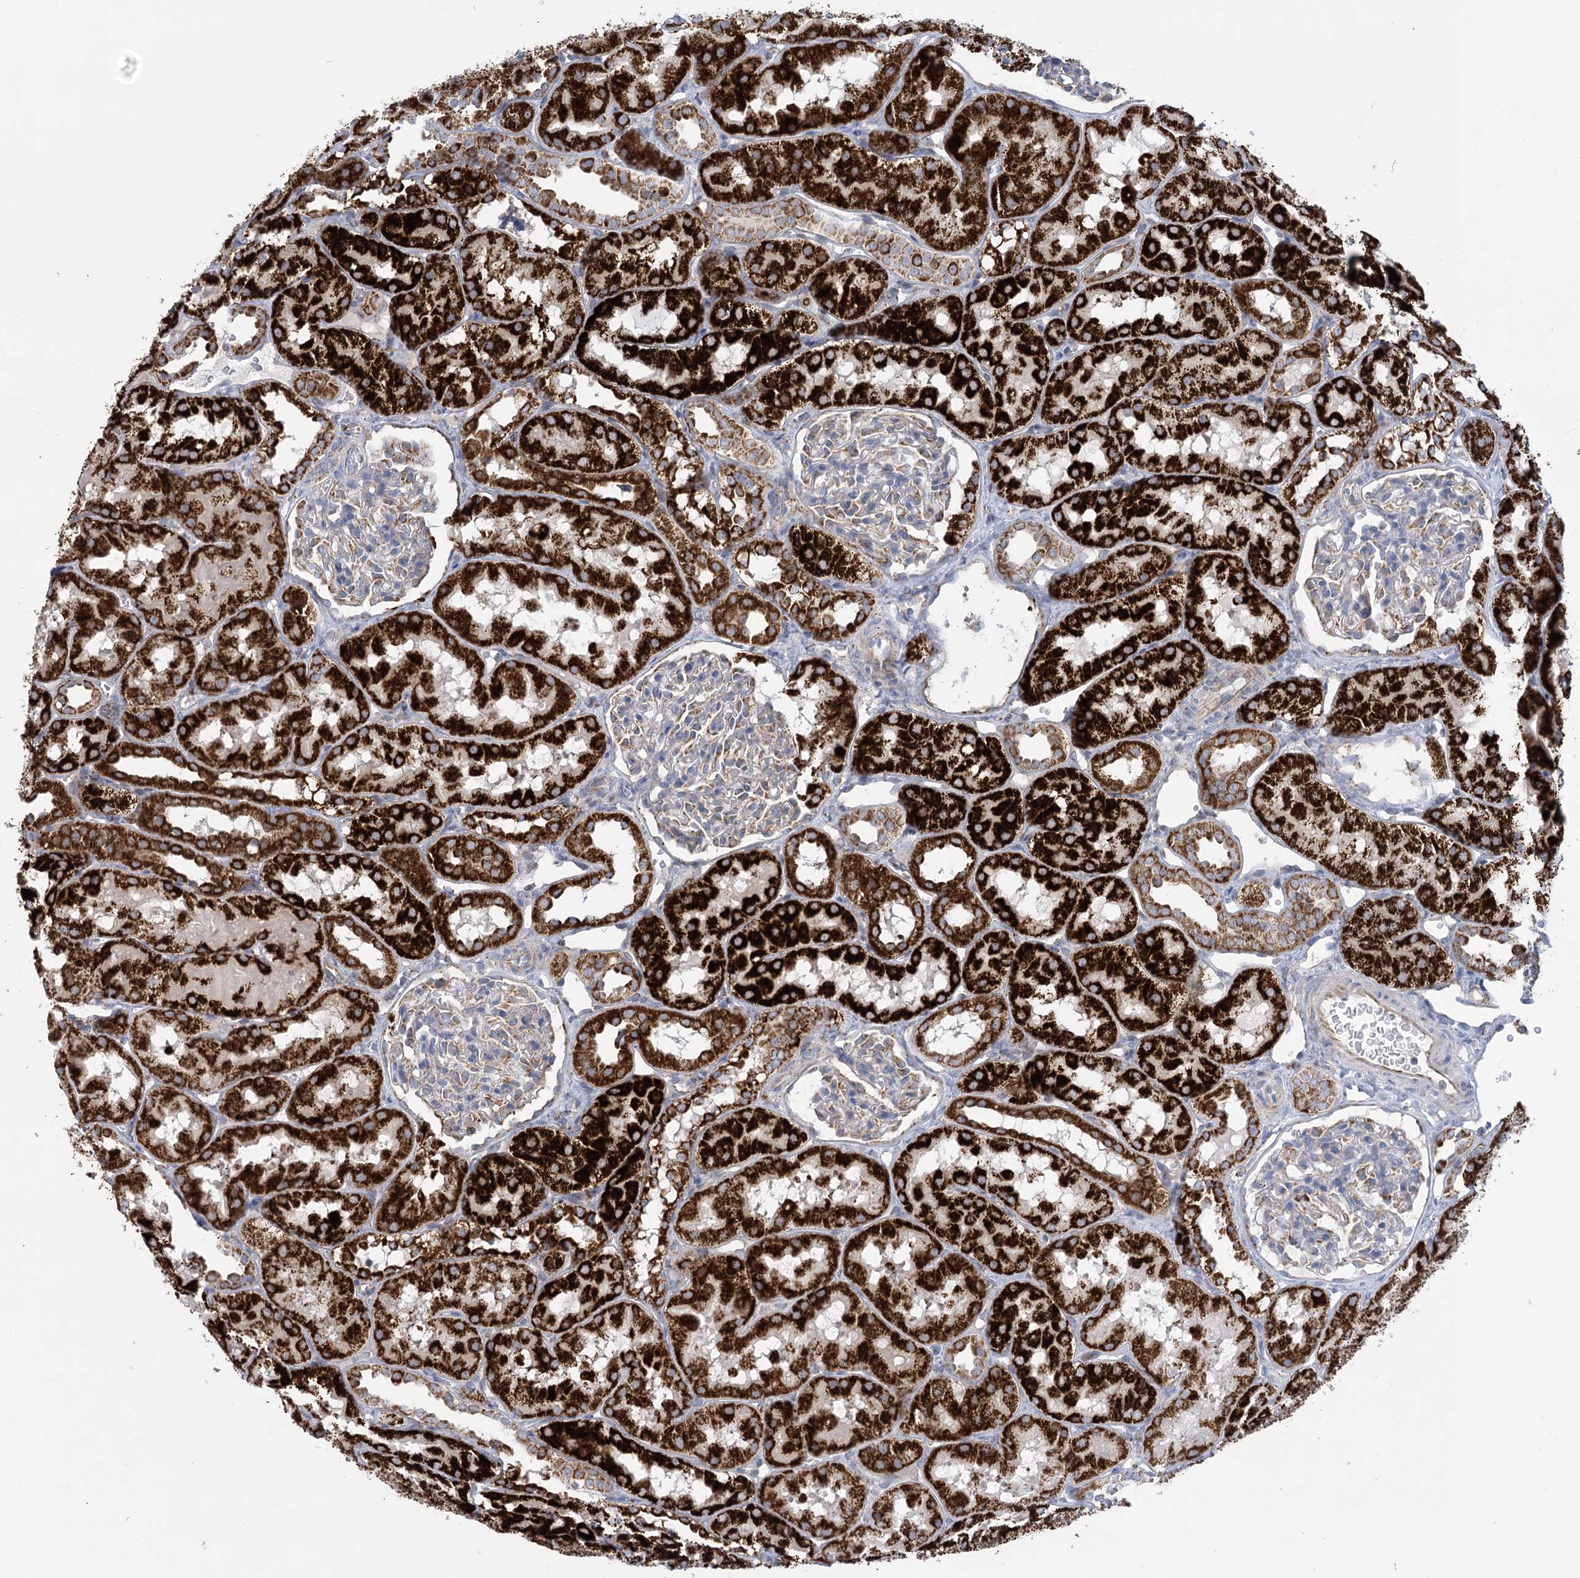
{"staining": {"intensity": "moderate", "quantity": "25%-75%", "location": "cytoplasmic/membranous"}, "tissue": "kidney", "cell_type": "Cells in glomeruli", "image_type": "normal", "snomed": [{"axis": "morphology", "description": "Normal tissue, NOS"}, {"axis": "topography", "description": "Kidney"}, {"axis": "topography", "description": "Urinary bladder"}], "caption": "Moderate cytoplasmic/membranous staining is seen in about 25%-75% of cells in glomeruli in benign kidney.", "gene": "DHTKD1", "patient": {"sex": "male", "age": 16}}